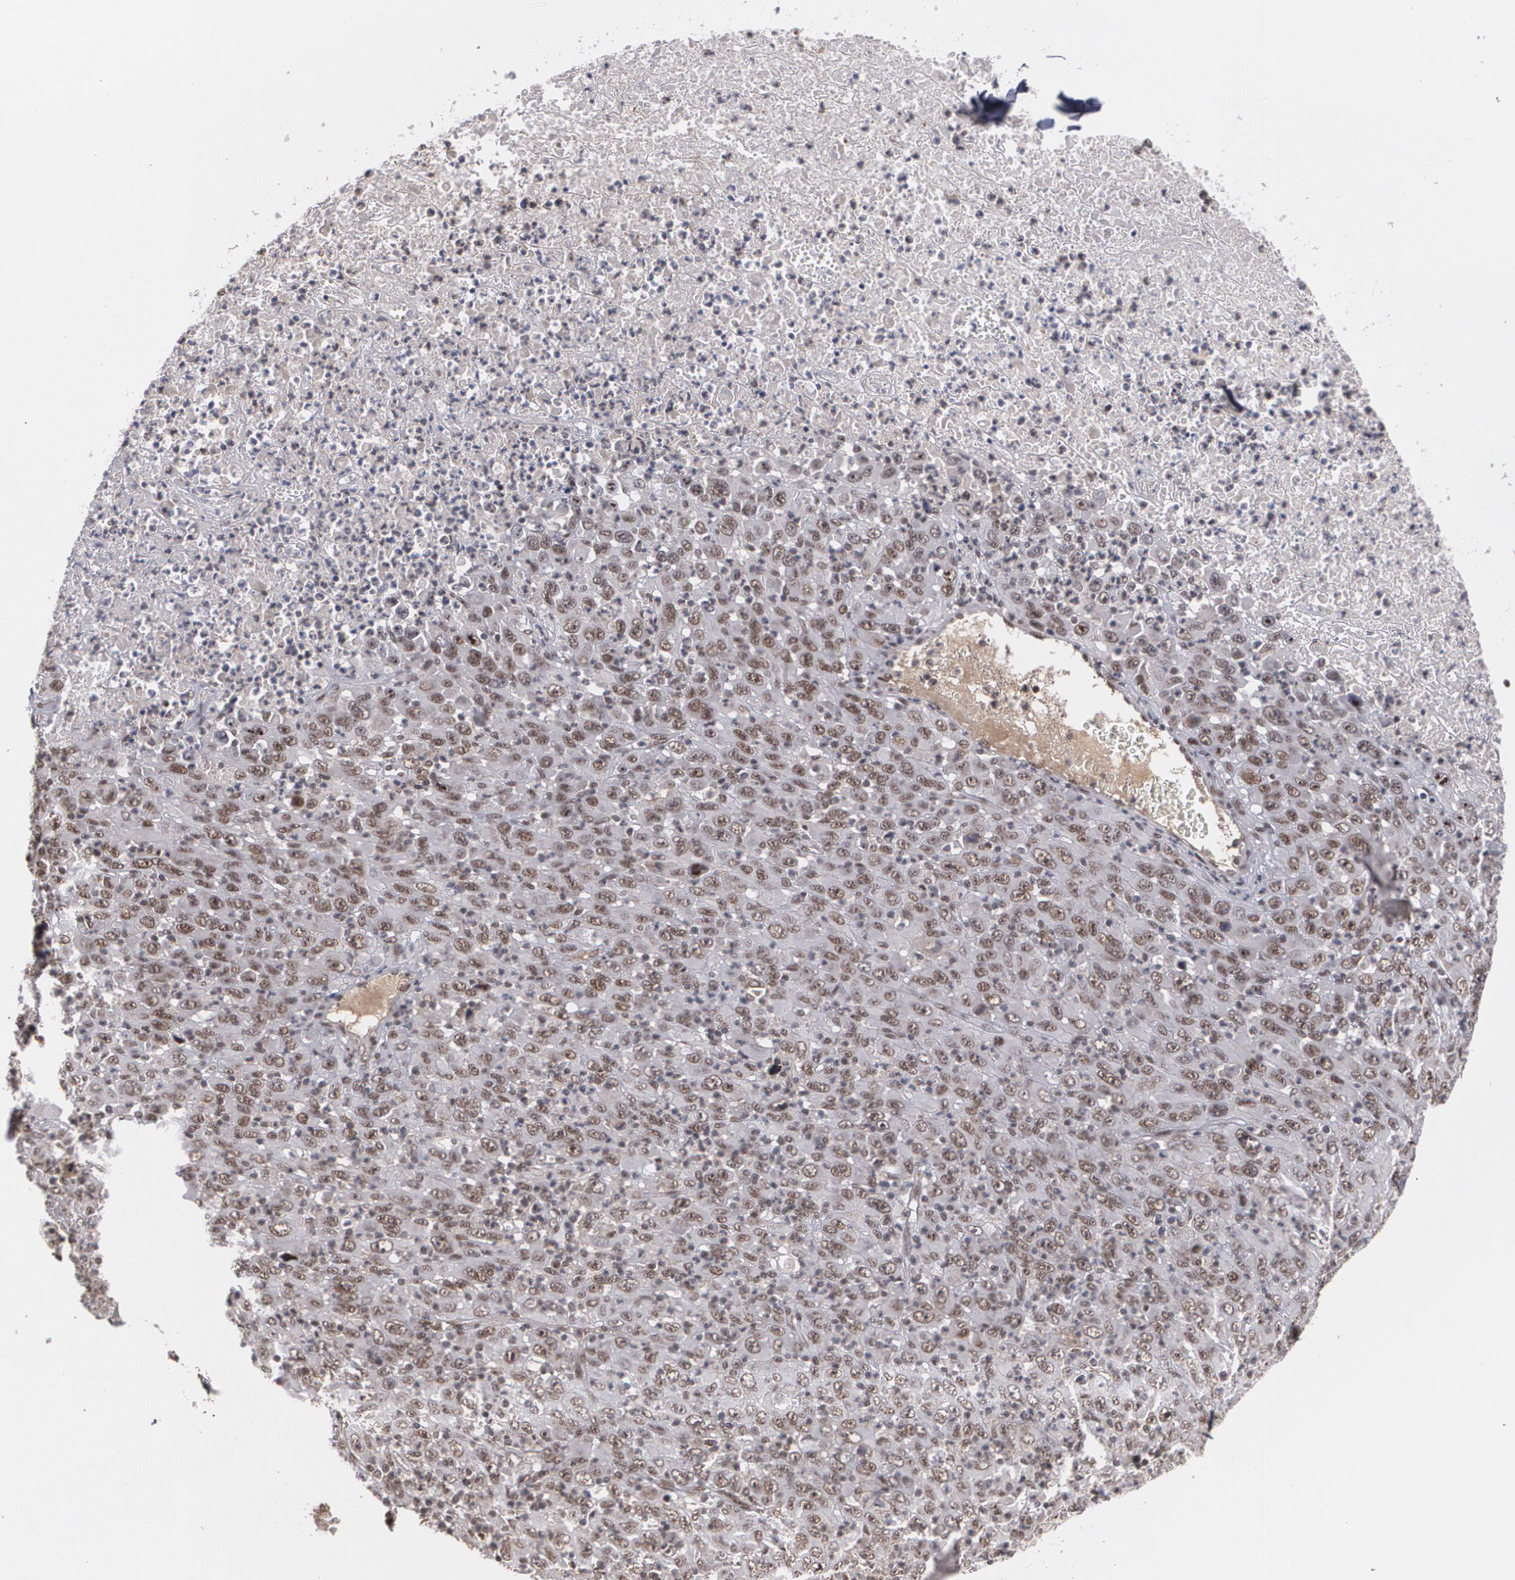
{"staining": {"intensity": "moderate", "quantity": ">75%", "location": "nuclear"}, "tissue": "melanoma", "cell_type": "Tumor cells", "image_type": "cancer", "snomed": [{"axis": "morphology", "description": "Malignant melanoma, Metastatic site"}, {"axis": "topography", "description": "Skin"}], "caption": "A medium amount of moderate nuclear staining is appreciated in approximately >75% of tumor cells in malignant melanoma (metastatic site) tissue. (Brightfield microscopy of DAB IHC at high magnification).", "gene": "ZNF234", "patient": {"sex": "female", "age": 56}}